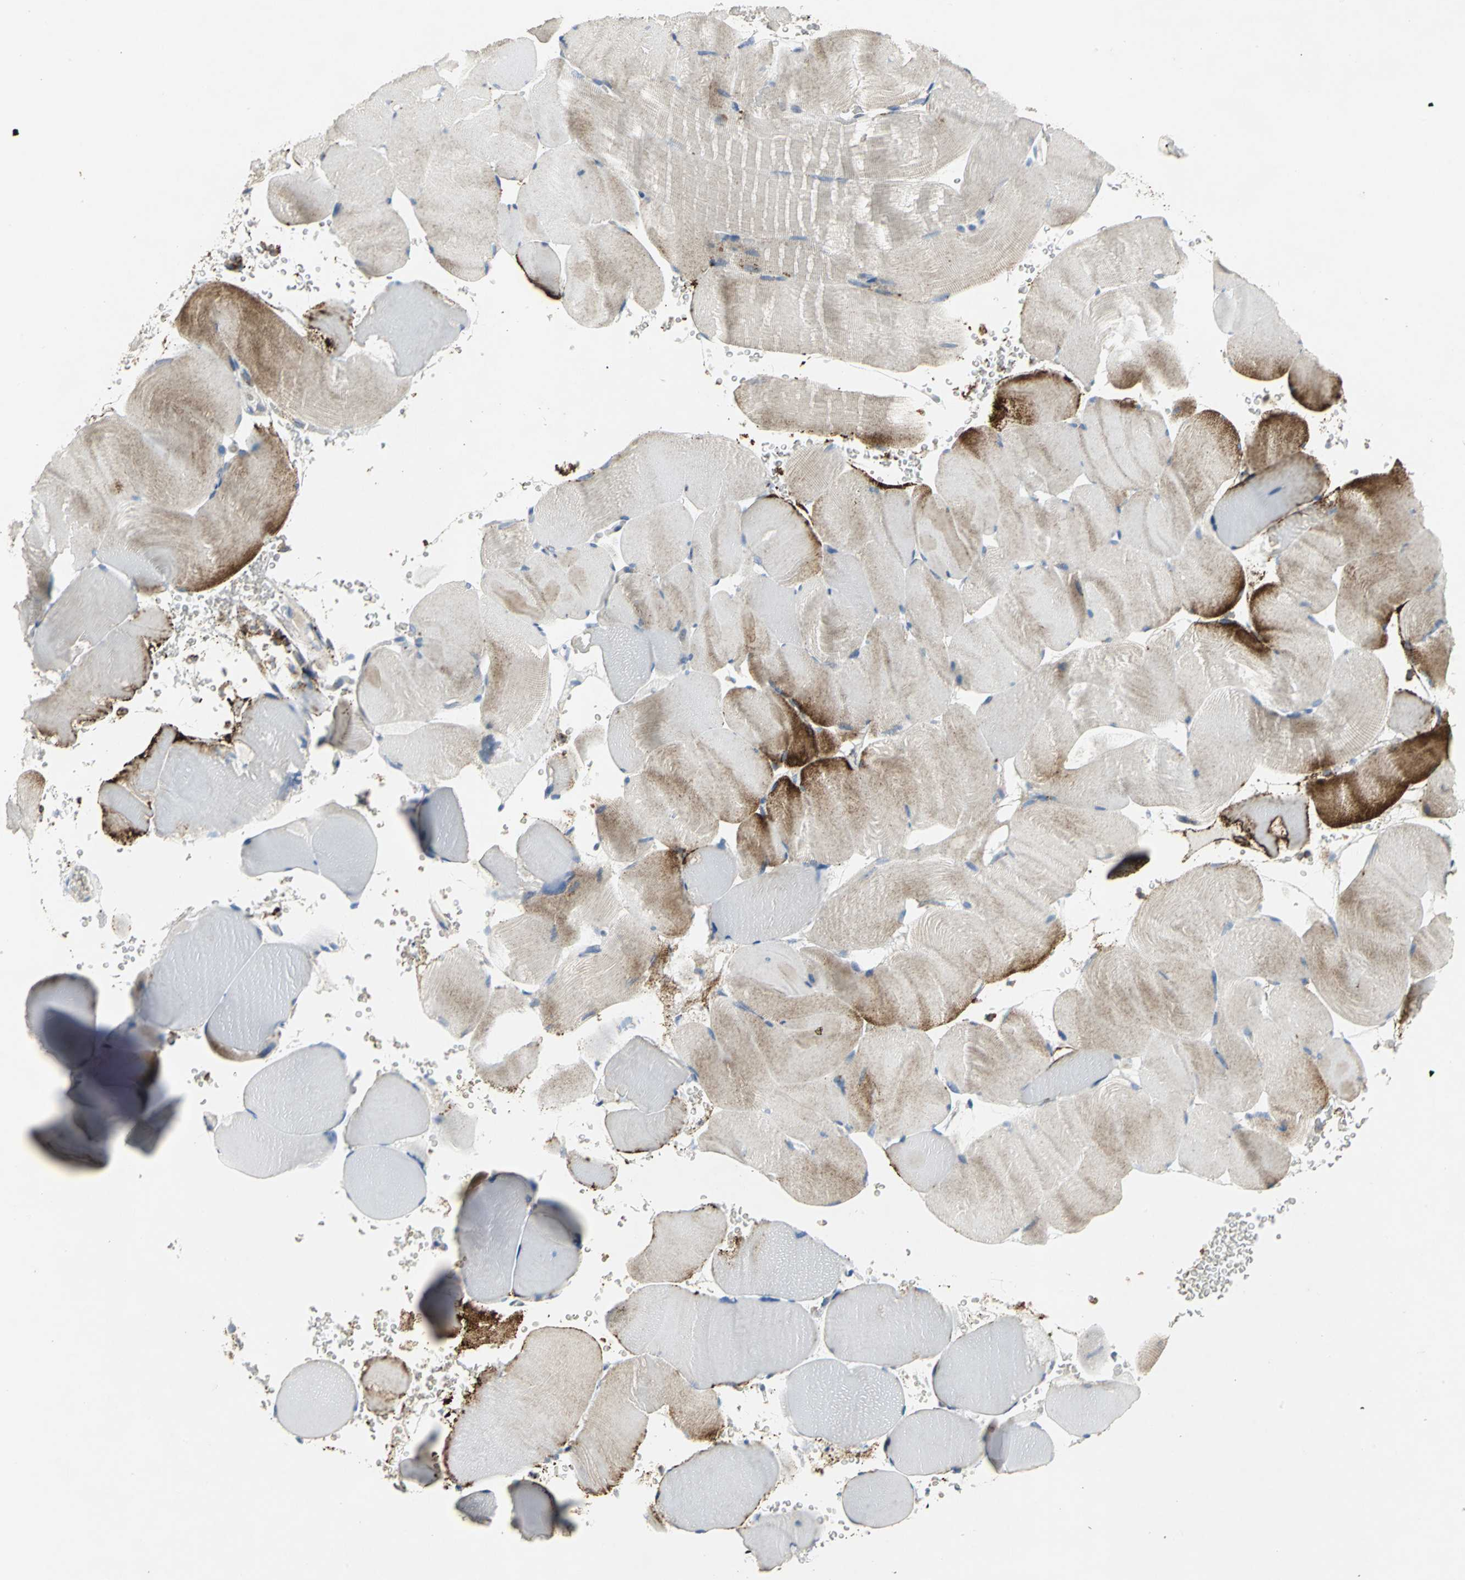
{"staining": {"intensity": "moderate", "quantity": "25%-75%", "location": "cytoplasmic/membranous"}, "tissue": "skeletal muscle", "cell_type": "Myocytes", "image_type": "normal", "snomed": [{"axis": "morphology", "description": "Normal tissue, NOS"}, {"axis": "topography", "description": "Skeletal muscle"}], "caption": "Immunohistochemistry (DAB (3,3'-diaminobenzidine)) staining of benign skeletal muscle shows moderate cytoplasmic/membranous protein expression in approximately 25%-75% of myocytes. The staining was performed using DAB (3,3'-diaminobenzidine), with brown indicating positive protein expression. Nuclei are stained blue with hematoxylin.", "gene": "SPPL2B", "patient": {"sex": "male", "age": 62}}